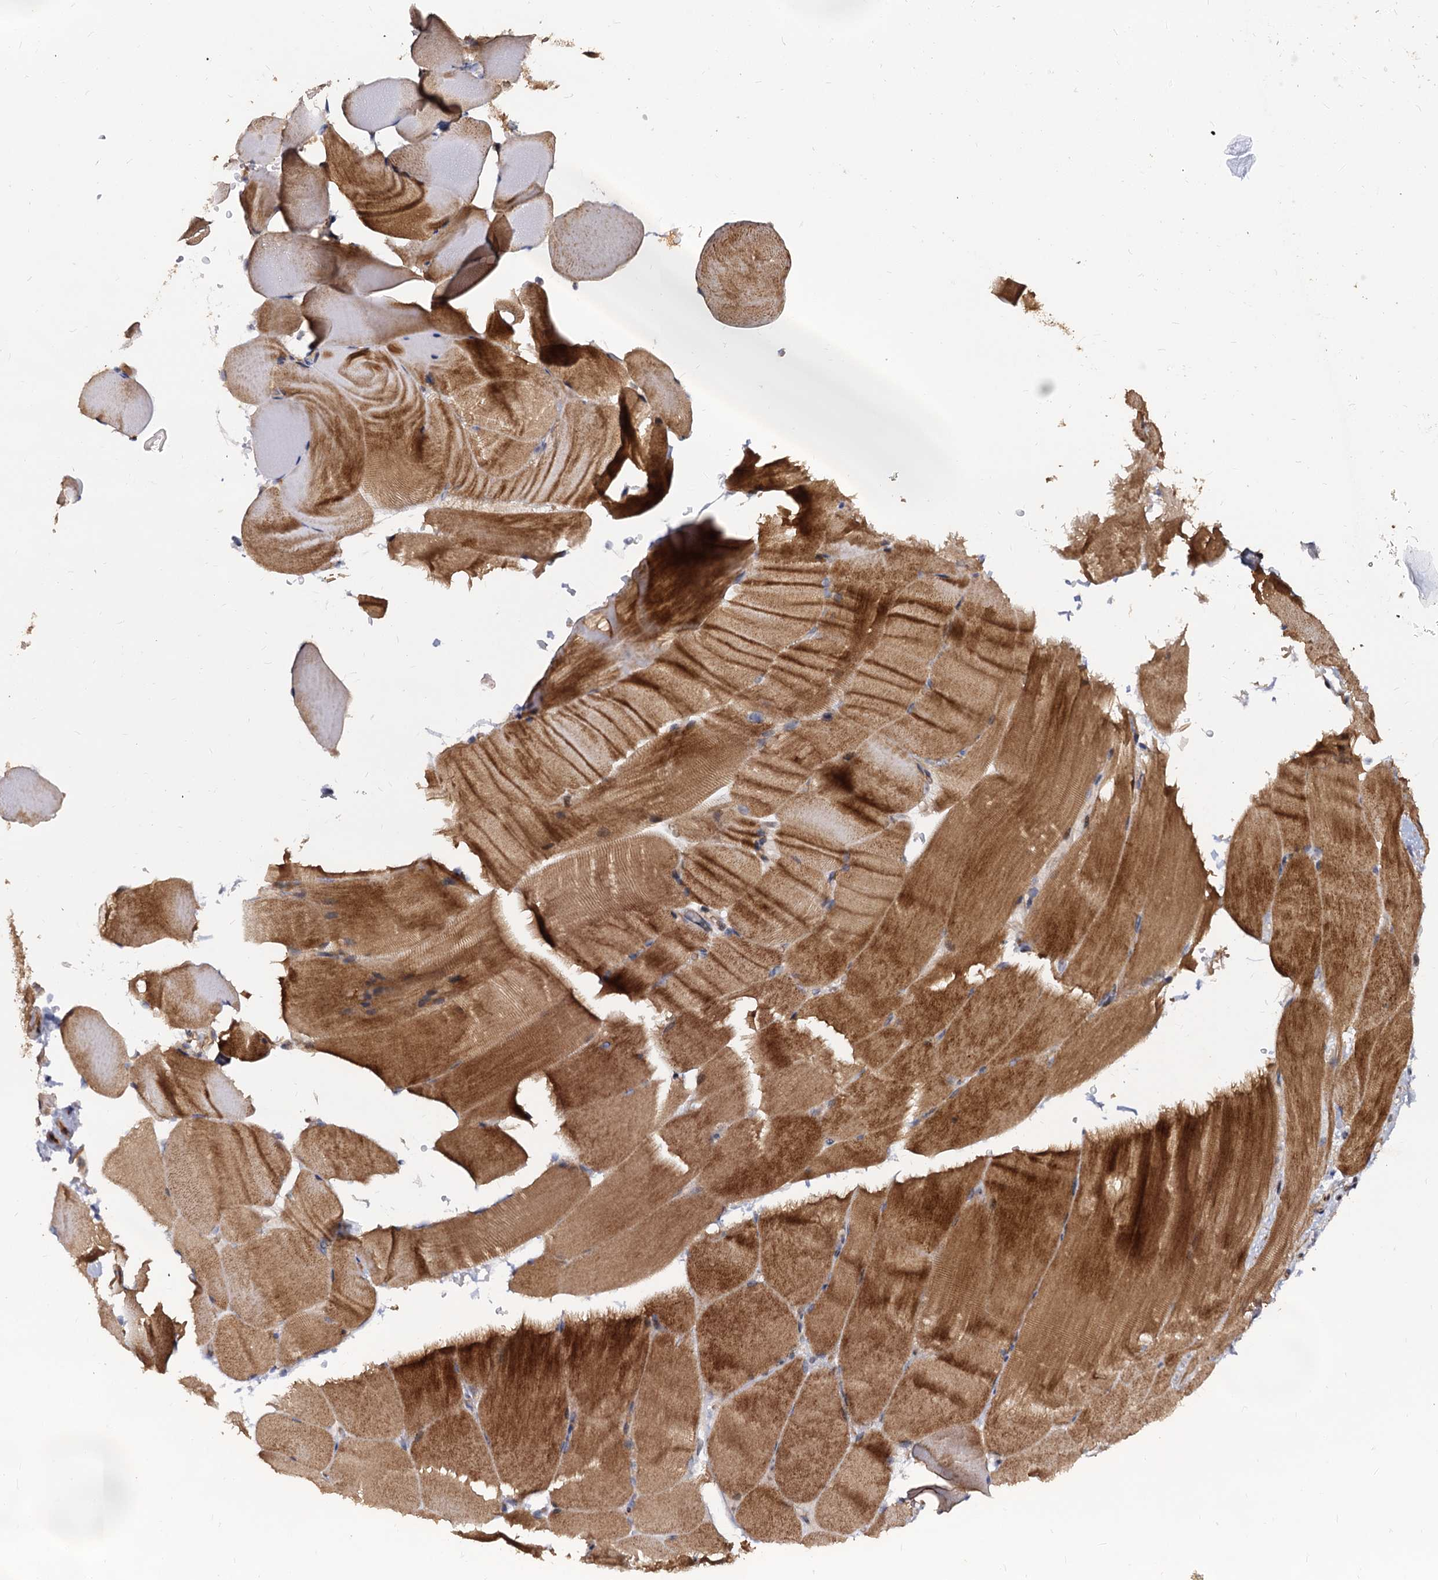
{"staining": {"intensity": "moderate", "quantity": ">75%", "location": "cytoplasmic/membranous"}, "tissue": "skeletal muscle", "cell_type": "Myocytes", "image_type": "normal", "snomed": [{"axis": "morphology", "description": "Normal tissue, NOS"}, {"axis": "topography", "description": "Skeletal muscle"}, {"axis": "topography", "description": "Parathyroid gland"}], "caption": "DAB immunohistochemical staining of unremarkable skeletal muscle displays moderate cytoplasmic/membranous protein positivity in approximately >75% of myocytes. Nuclei are stained in blue.", "gene": "WWC3", "patient": {"sex": "female", "age": 37}}